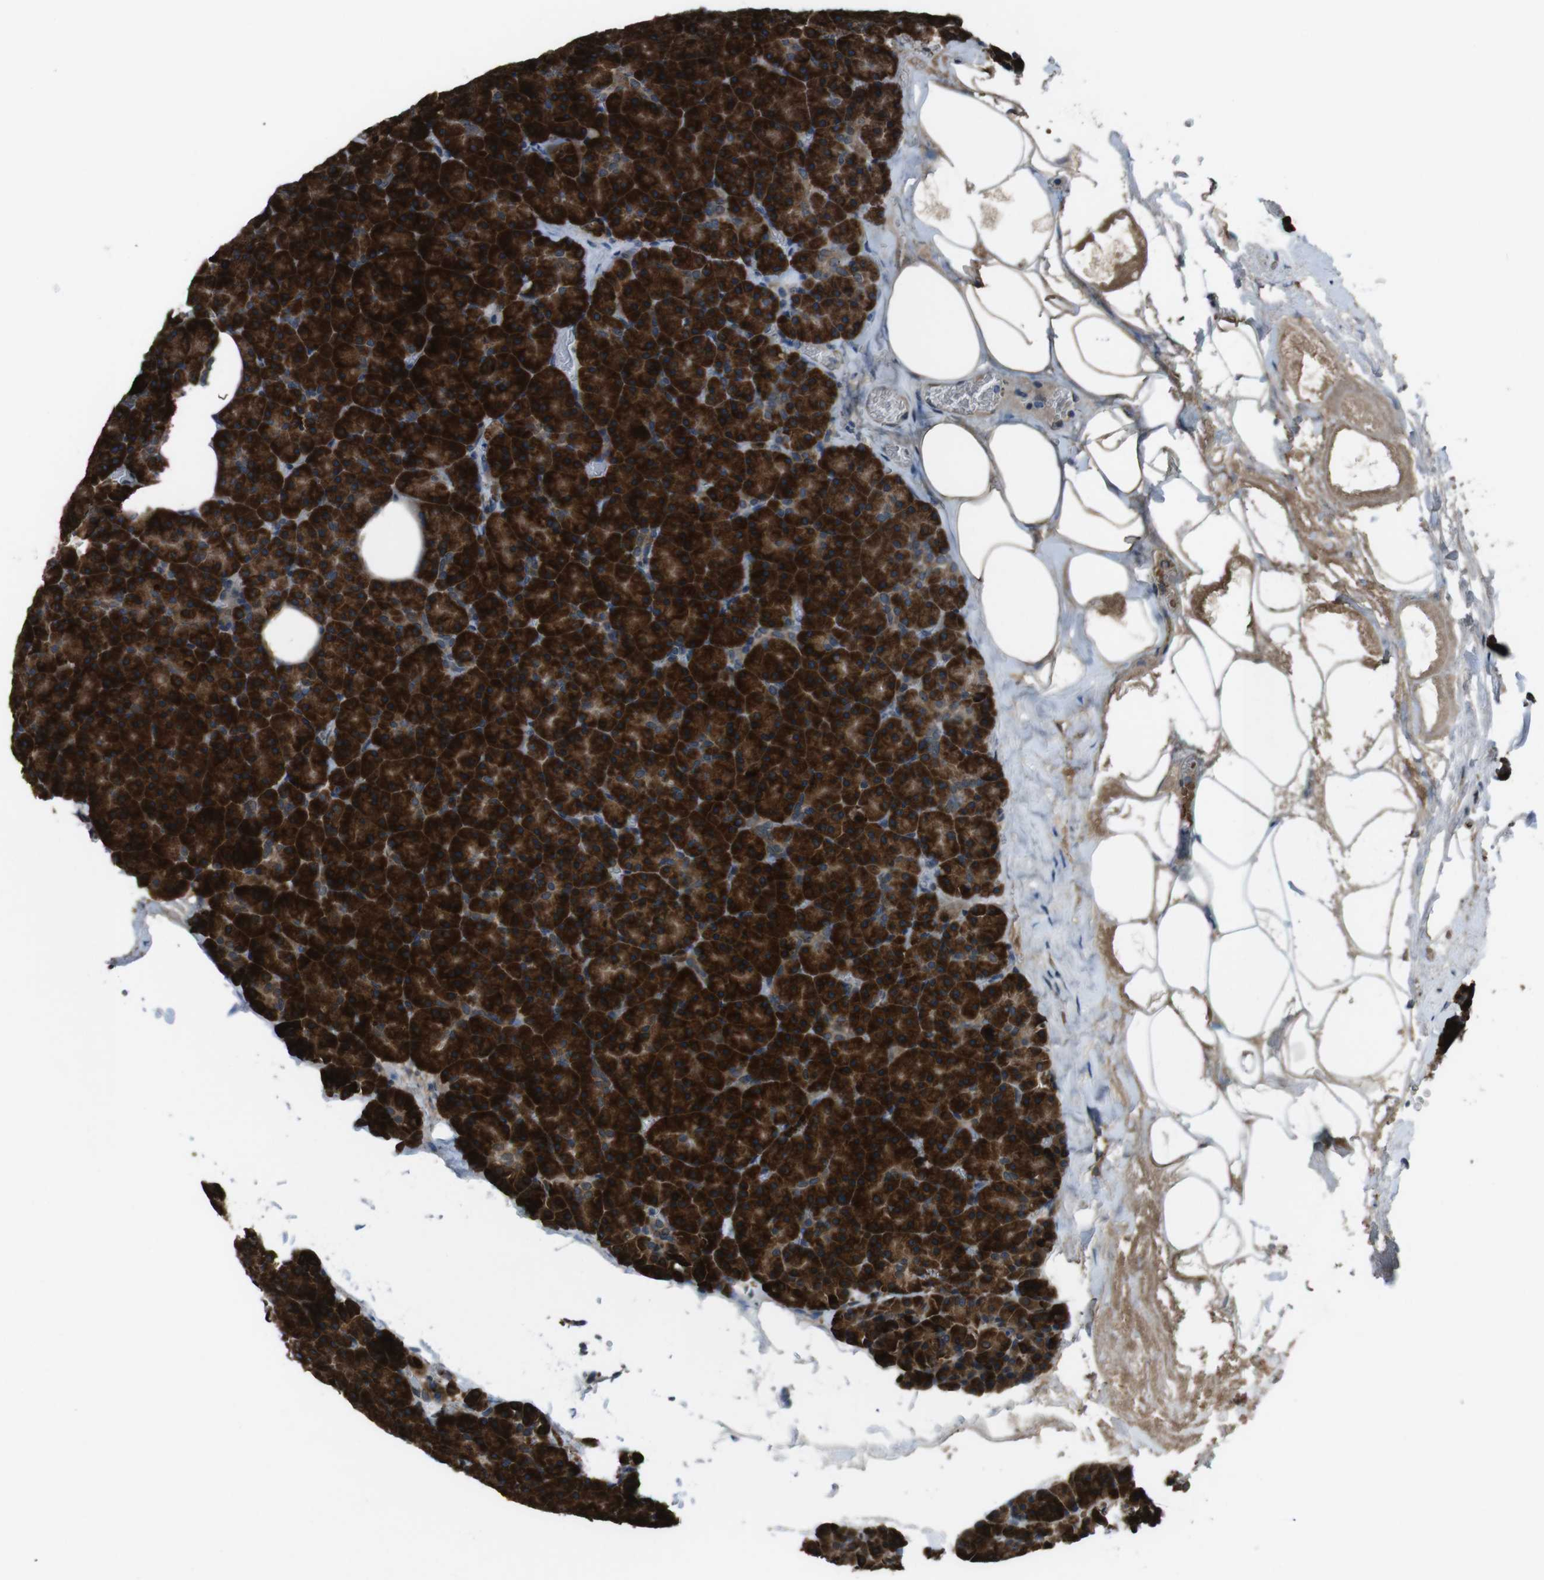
{"staining": {"intensity": "strong", "quantity": ">75%", "location": "cytoplasmic/membranous"}, "tissue": "pancreas", "cell_type": "Exocrine glandular cells", "image_type": "normal", "snomed": [{"axis": "morphology", "description": "Normal tissue, NOS"}, {"axis": "topography", "description": "Pancreas"}], "caption": "There is high levels of strong cytoplasmic/membranous positivity in exocrine glandular cells of benign pancreas, as demonstrated by immunohistochemical staining (brown color).", "gene": "SSR3", "patient": {"sex": "female", "age": 35}}